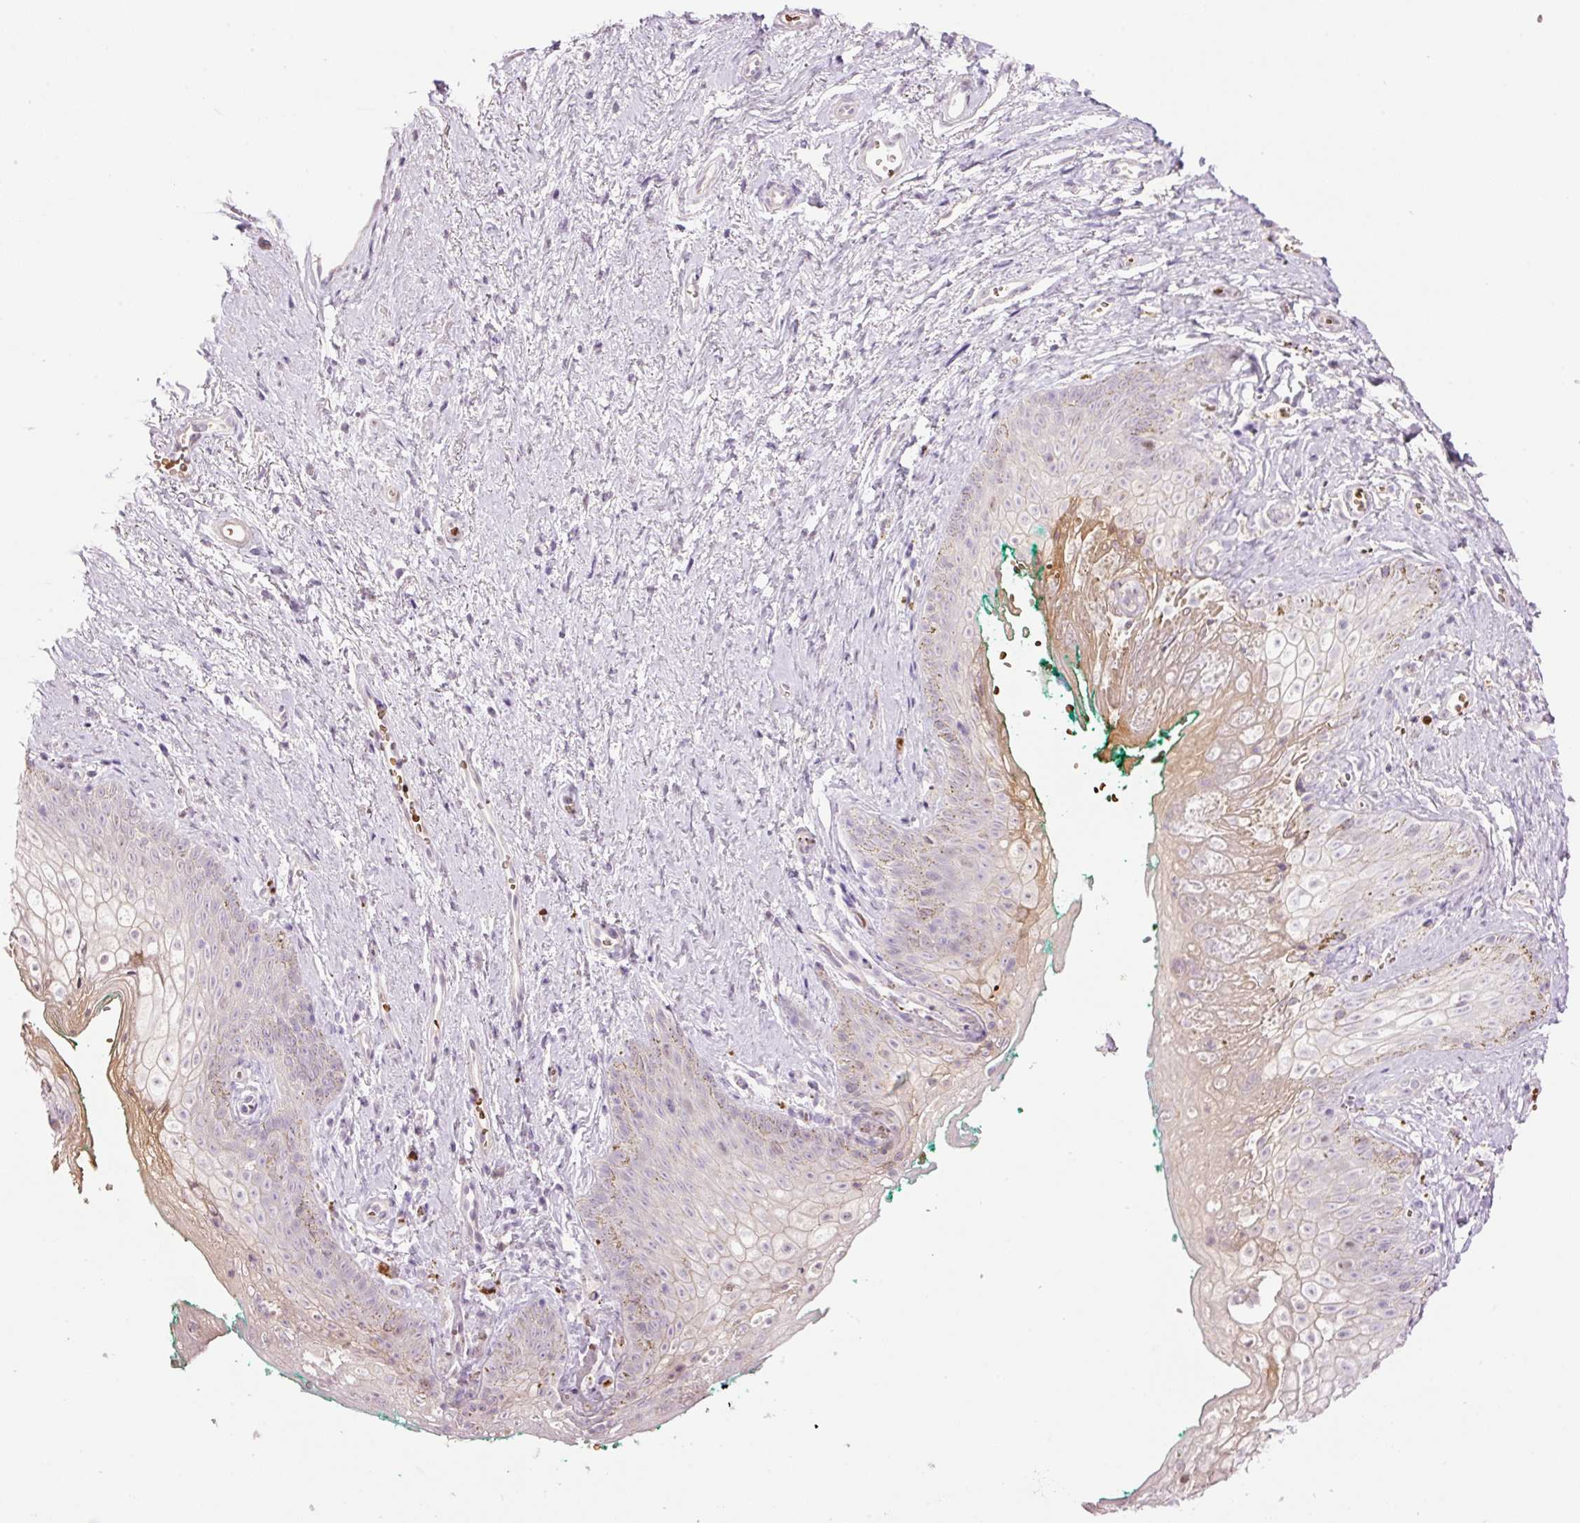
{"staining": {"intensity": "negative", "quantity": "none", "location": "none"}, "tissue": "vagina", "cell_type": "Squamous epithelial cells", "image_type": "normal", "snomed": [{"axis": "morphology", "description": "Normal tissue, NOS"}, {"axis": "topography", "description": "Vulva"}, {"axis": "topography", "description": "Vagina"}, {"axis": "topography", "description": "Peripheral nerve tissue"}], "caption": "Immunohistochemical staining of unremarkable vagina shows no significant expression in squamous epithelial cells. Nuclei are stained in blue.", "gene": "LY6G6D", "patient": {"sex": "female", "age": 66}}